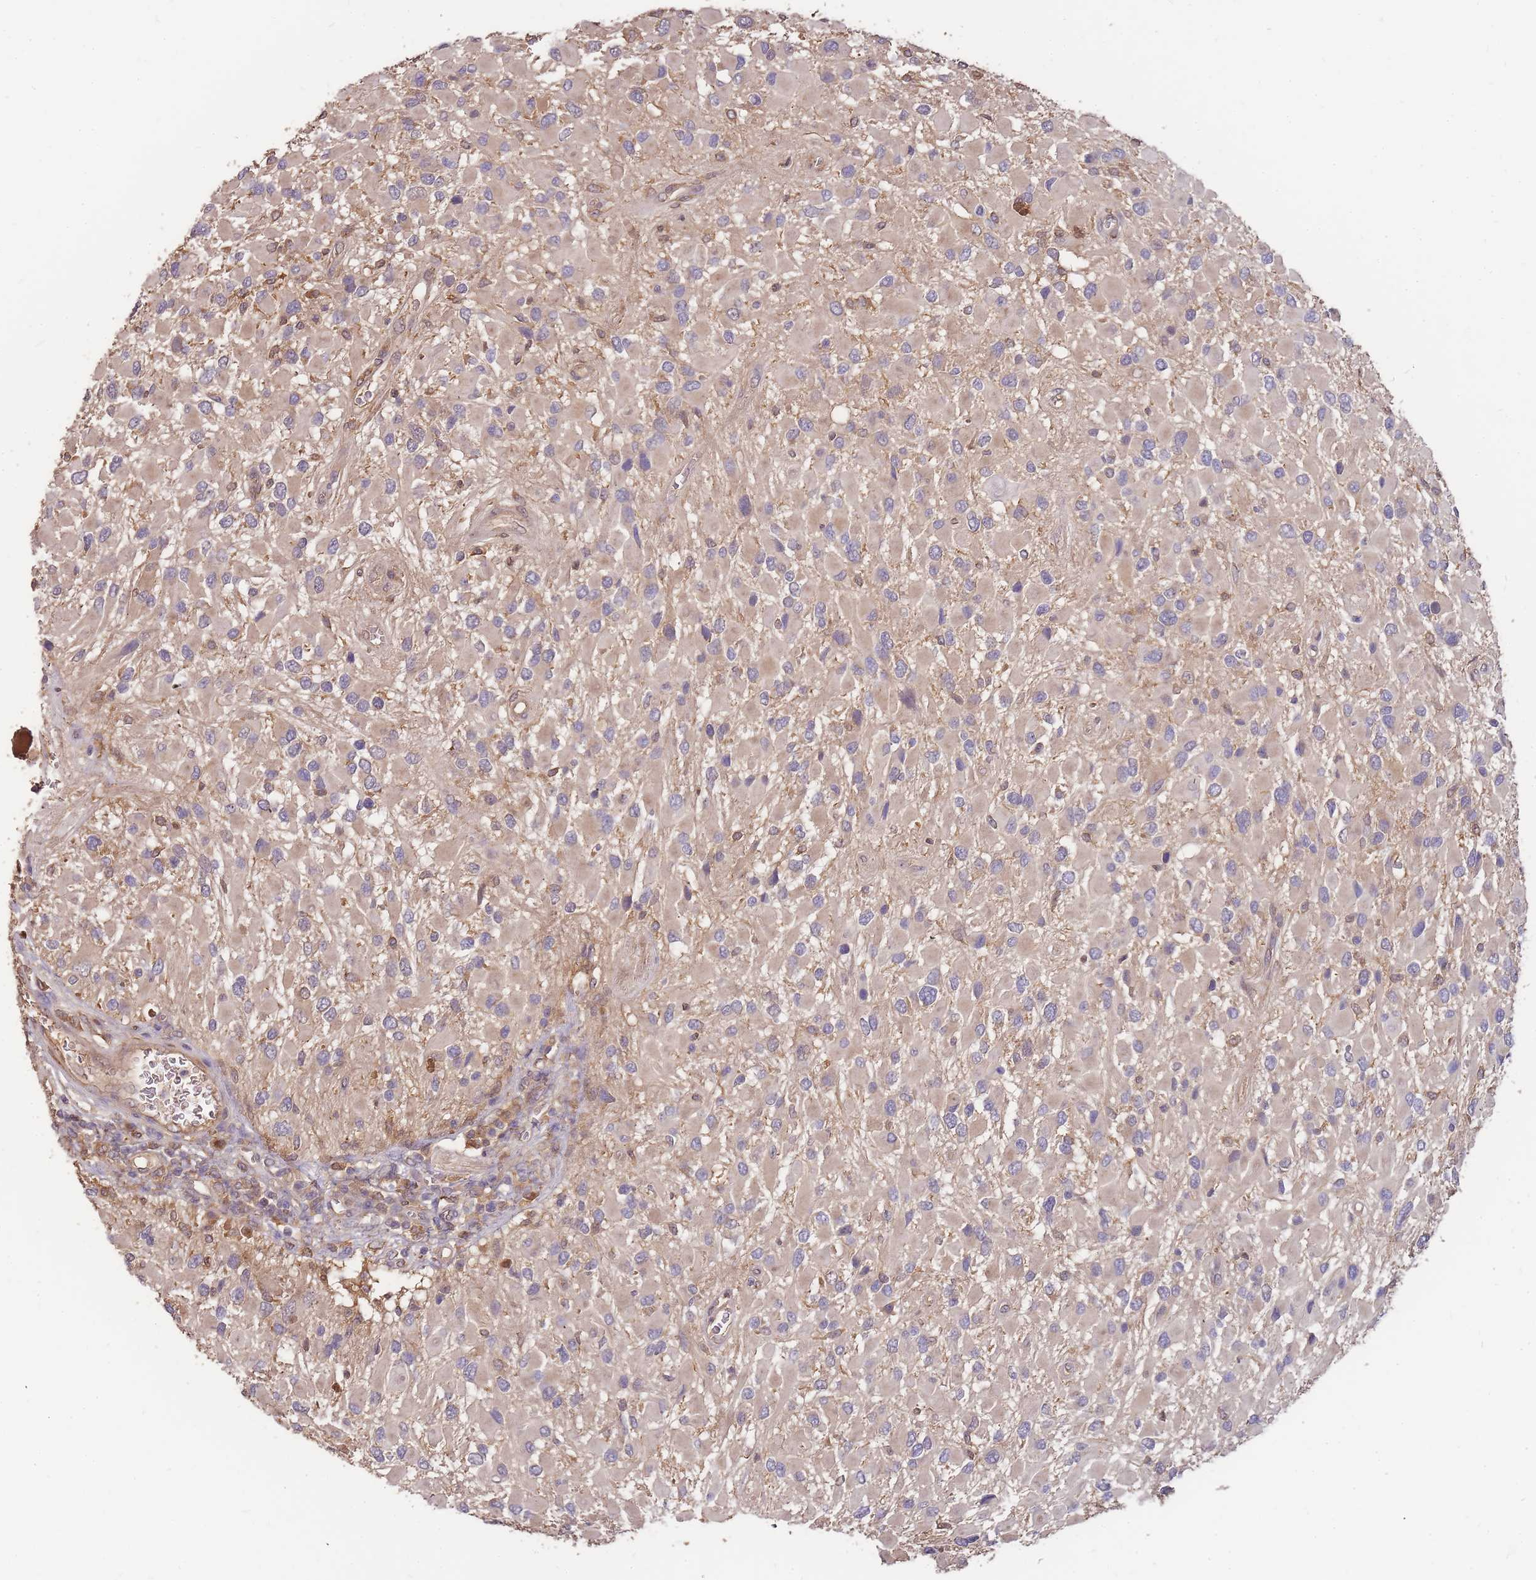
{"staining": {"intensity": "negative", "quantity": "none", "location": "none"}, "tissue": "glioma", "cell_type": "Tumor cells", "image_type": "cancer", "snomed": [{"axis": "morphology", "description": "Glioma, malignant, High grade"}, {"axis": "topography", "description": "Brain"}], "caption": "Malignant glioma (high-grade) was stained to show a protein in brown. There is no significant positivity in tumor cells.", "gene": "CDKN2AIPNL", "patient": {"sex": "male", "age": 53}}